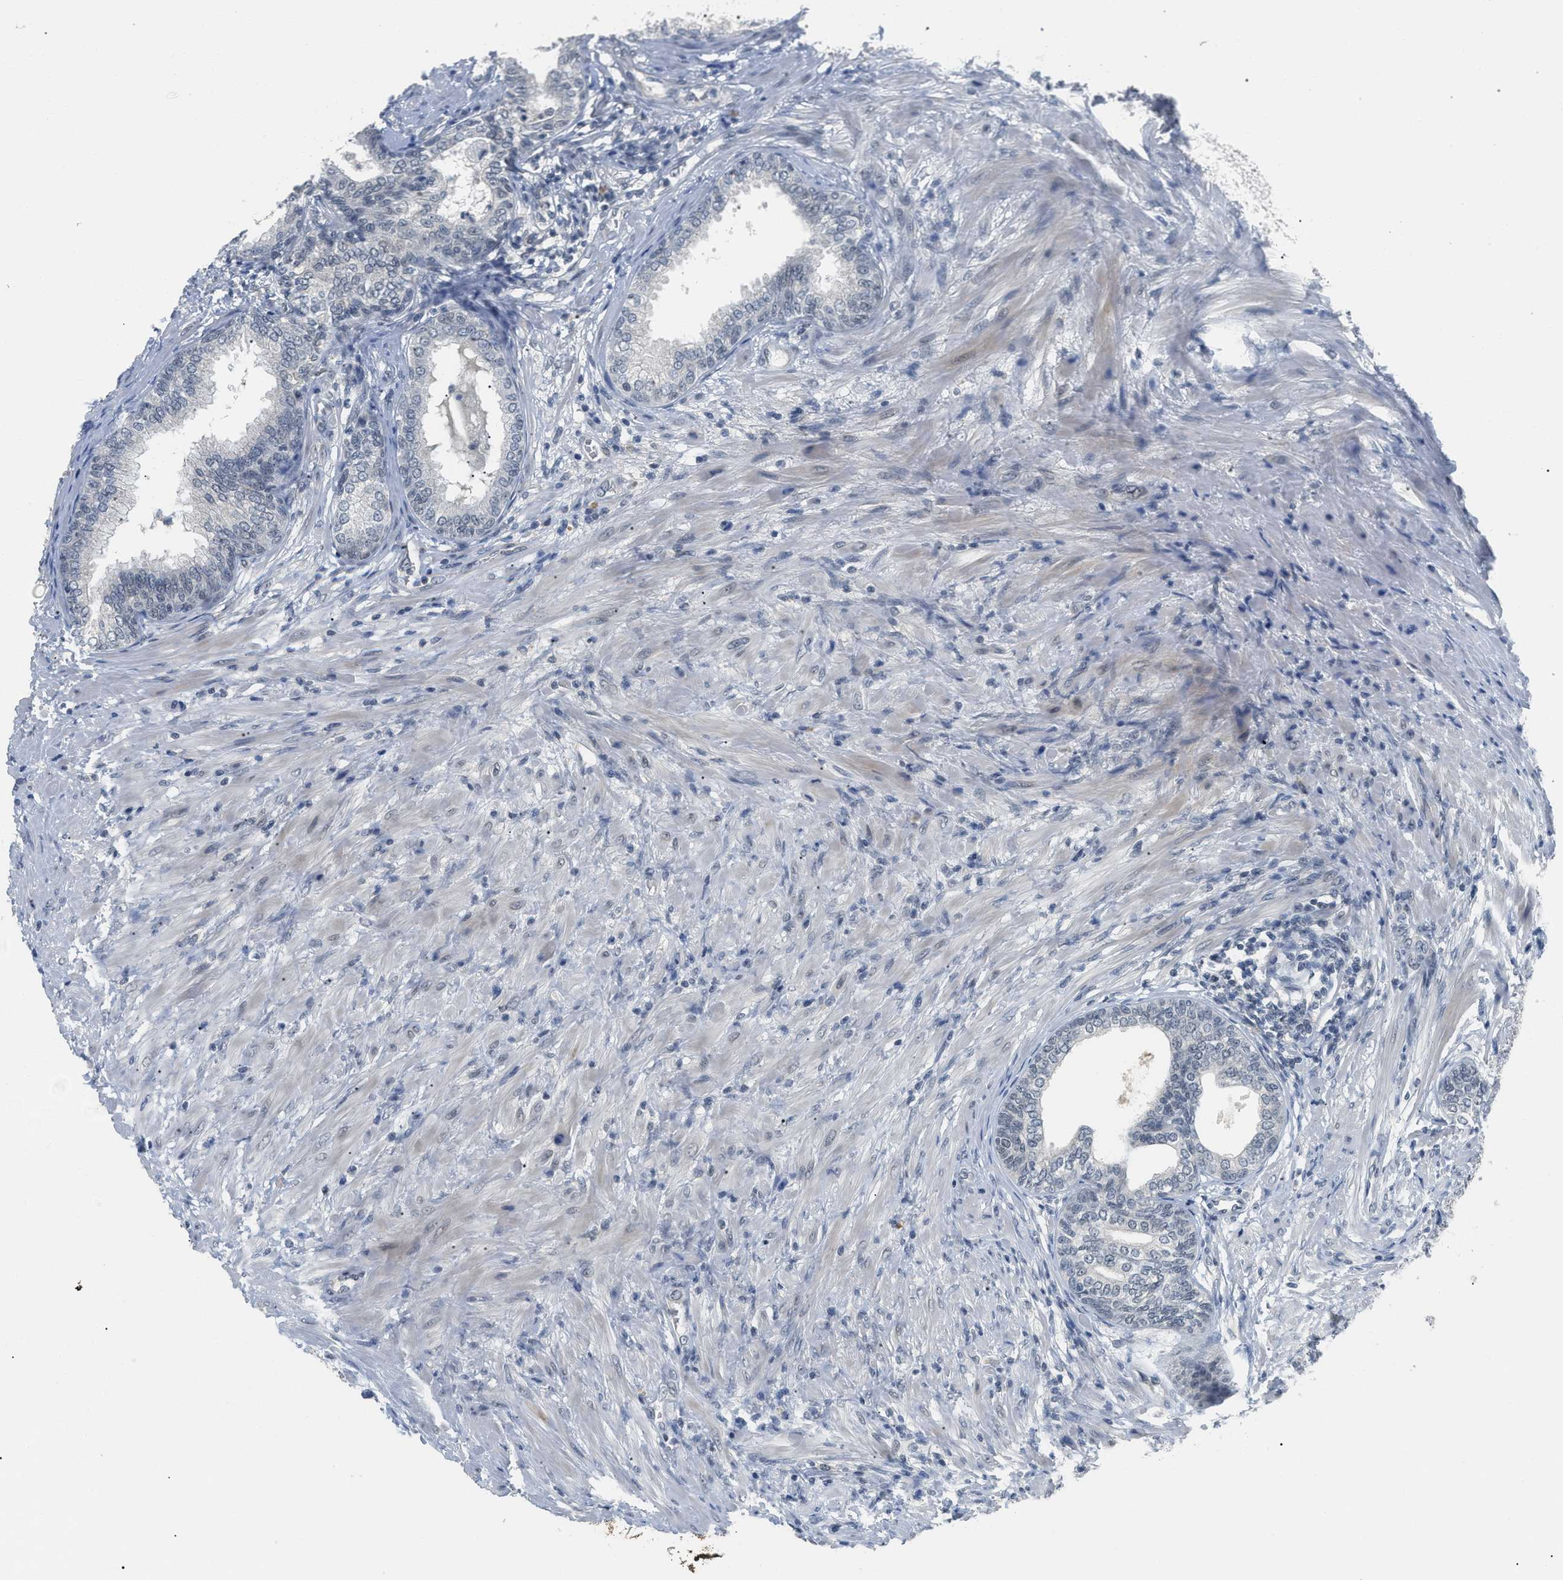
{"staining": {"intensity": "negative", "quantity": "none", "location": "none"}, "tissue": "prostate", "cell_type": "Glandular cells", "image_type": "normal", "snomed": [{"axis": "morphology", "description": "Normal tissue, NOS"}, {"axis": "topography", "description": "Prostate"}], "caption": "Immunohistochemistry (IHC) histopathology image of normal prostate: prostate stained with DAB (3,3'-diaminobenzidine) displays no significant protein staining in glandular cells. (Immunohistochemistry (IHC), brightfield microscopy, high magnification).", "gene": "MZF1", "patient": {"sex": "male", "age": 76}}